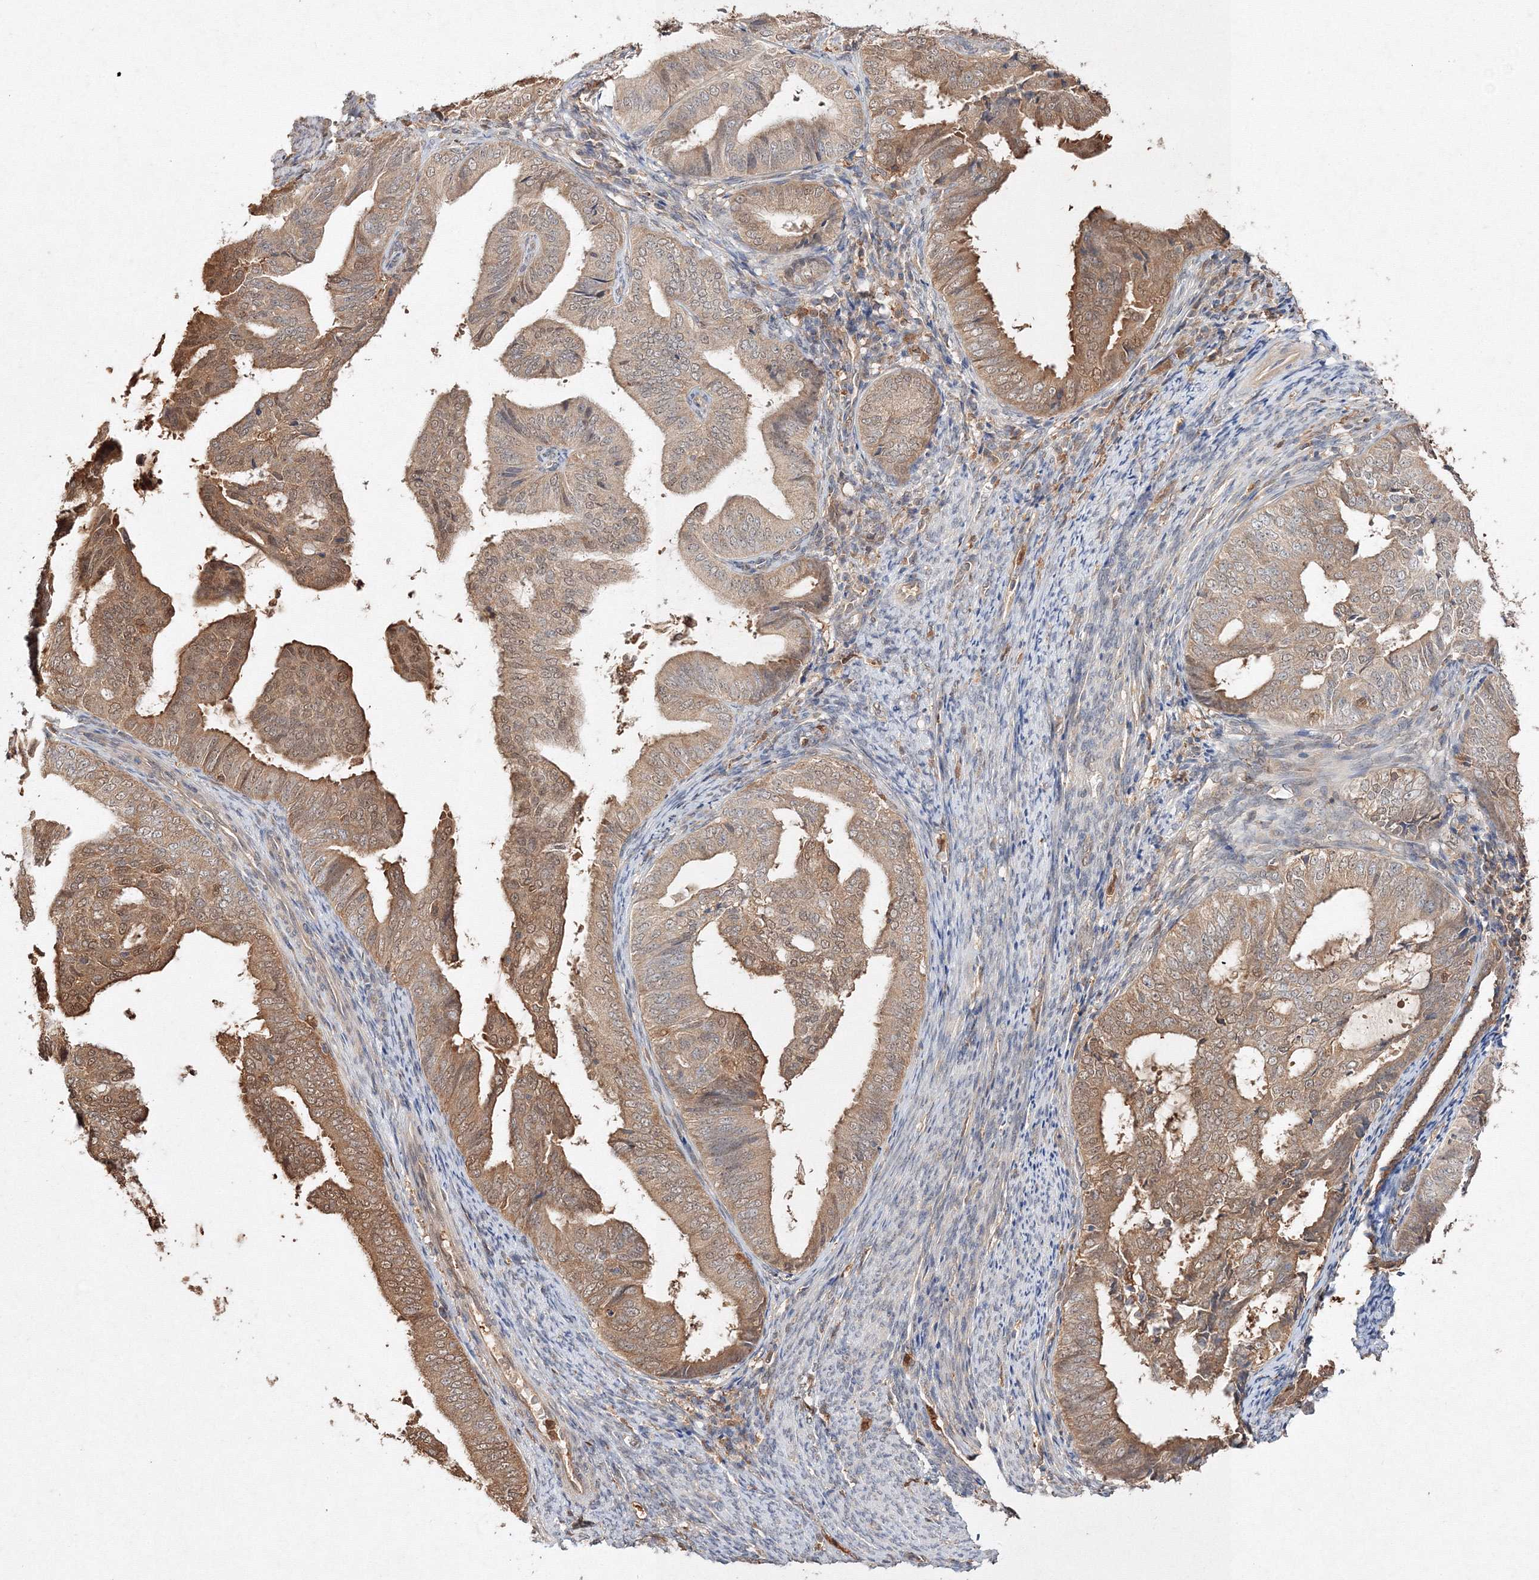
{"staining": {"intensity": "moderate", "quantity": "25%-75%", "location": "cytoplasmic/membranous,nuclear"}, "tissue": "endometrial cancer", "cell_type": "Tumor cells", "image_type": "cancer", "snomed": [{"axis": "morphology", "description": "Adenocarcinoma, NOS"}, {"axis": "topography", "description": "Endometrium"}], "caption": "This is a micrograph of IHC staining of endometrial adenocarcinoma, which shows moderate expression in the cytoplasmic/membranous and nuclear of tumor cells.", "gene": "S100A11", "patient": {"sex": "female", "age": 58}}